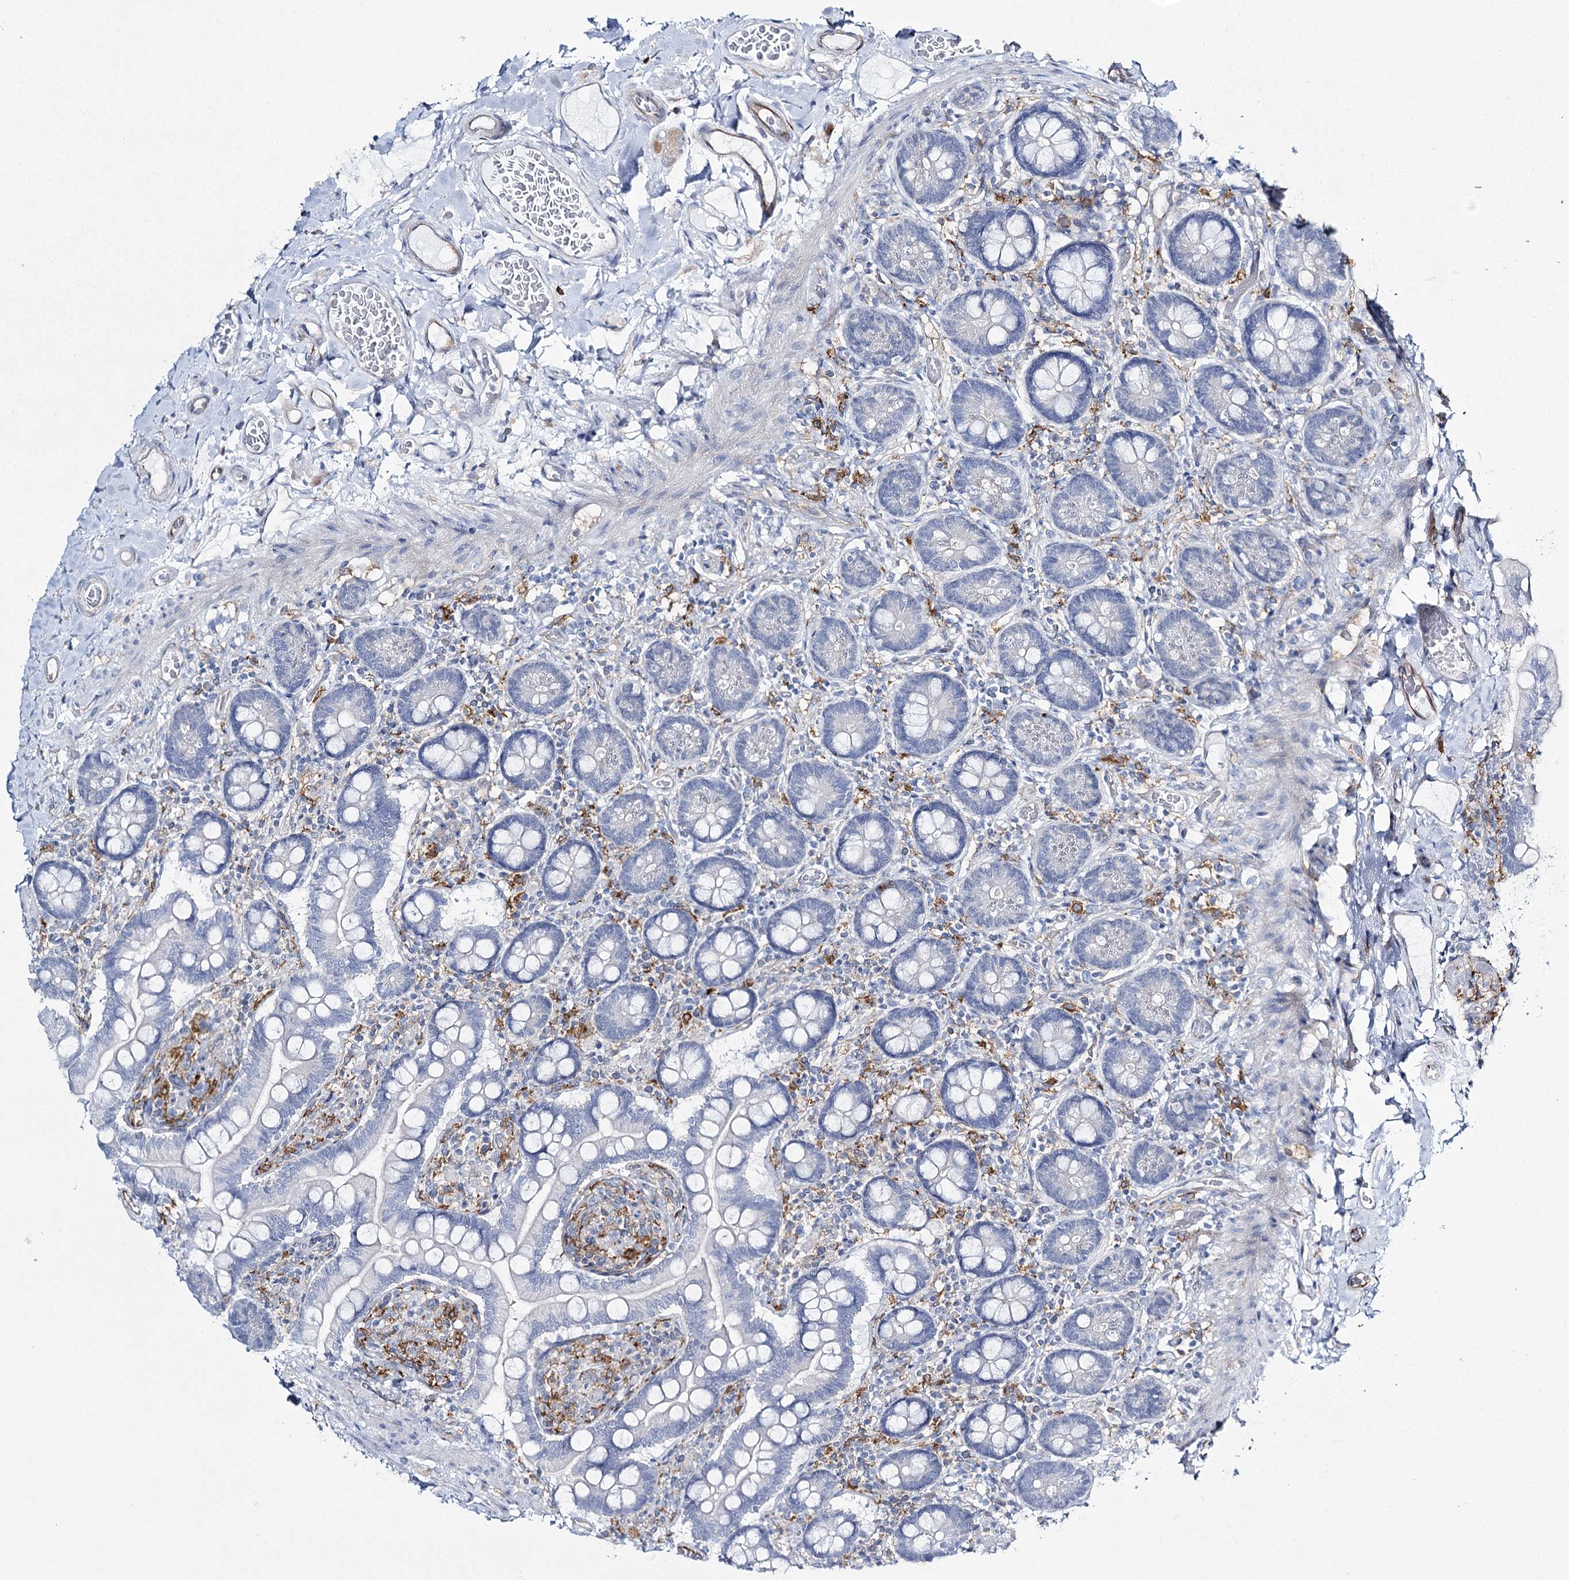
{"staining": {"intensity": "negative", "quantity": "none", "location": "none"}, "tissue": "small intestine", "cell_type": "Glandular cells", "image_type": "normal", "snomed": [{"axis": "morphology", "description": "Normal tissue, NOS"}, {"axis": "topography", "description": "Small intestine"}], "caption": "High magnification brightfield microscopy of unremarkable small intestine stained with DAB (brown) and counterstained with hematoxylin (blue): glandular cells show no significant expression.", "gene": "CCDC88A", "patient": {"sex": "female", "age": 64}}